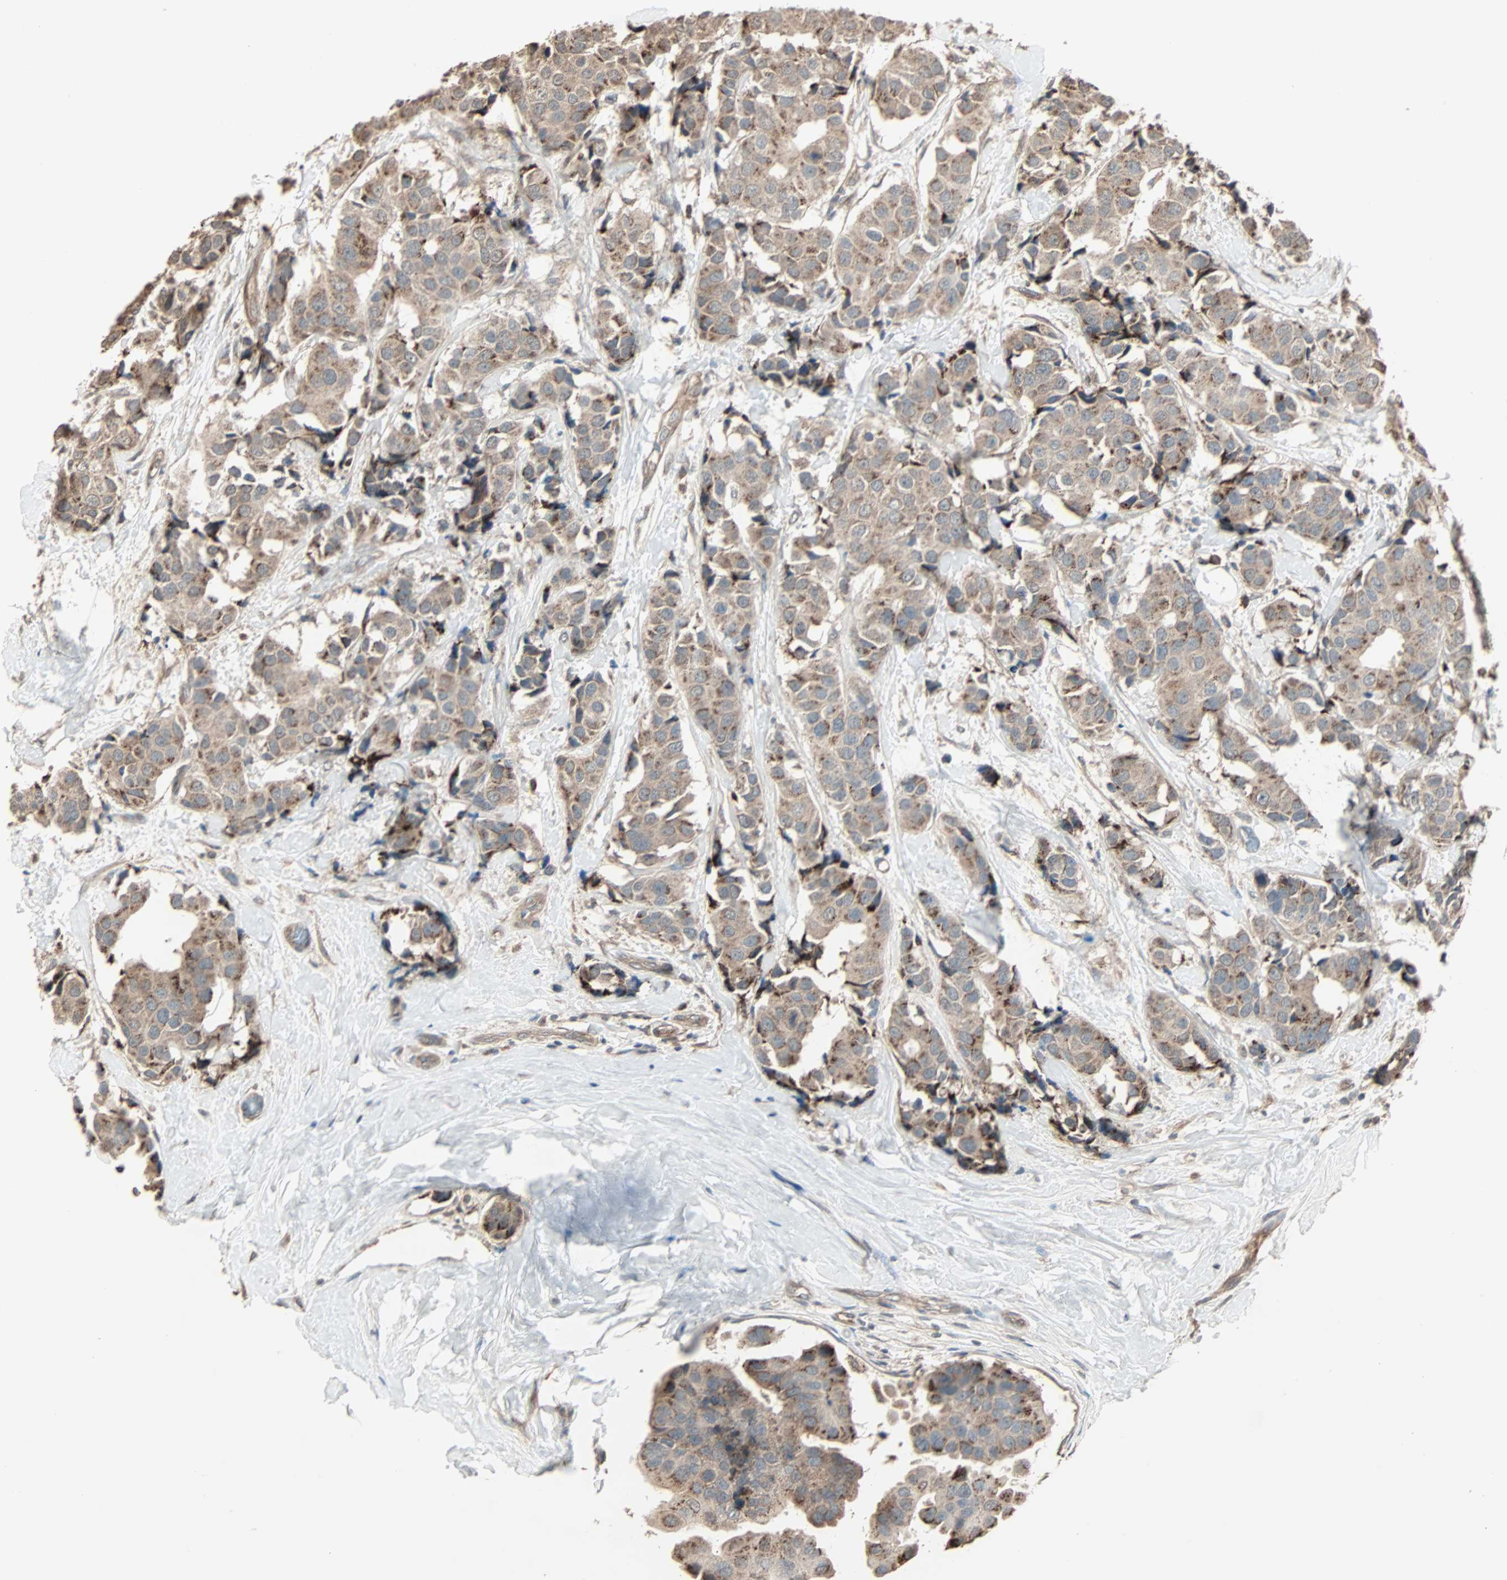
{"staining": {"intensity": "moderate", "quantity": ">75%", "location": "cytoplasmic/membranous"}, "tissue": "breast cancer", "cell_type": "Tumor cells", "image_type": "cancer", "snomed": [{"axis": "morphology", "description": "Normal tissue, NOS"}, {"axis": "morphology", "description": "Duct carcinoma"}, {"axis": "topography", "description": "Breast"}], "caption": "Protein analysis of breast cancer (intraductal carcinoma) tissue reveals moderate cytoplasmic/membranous staining in about >75% of tumor cells.", "gene": "GALNT3", "patient": {"sex": "female", "age": 39}}